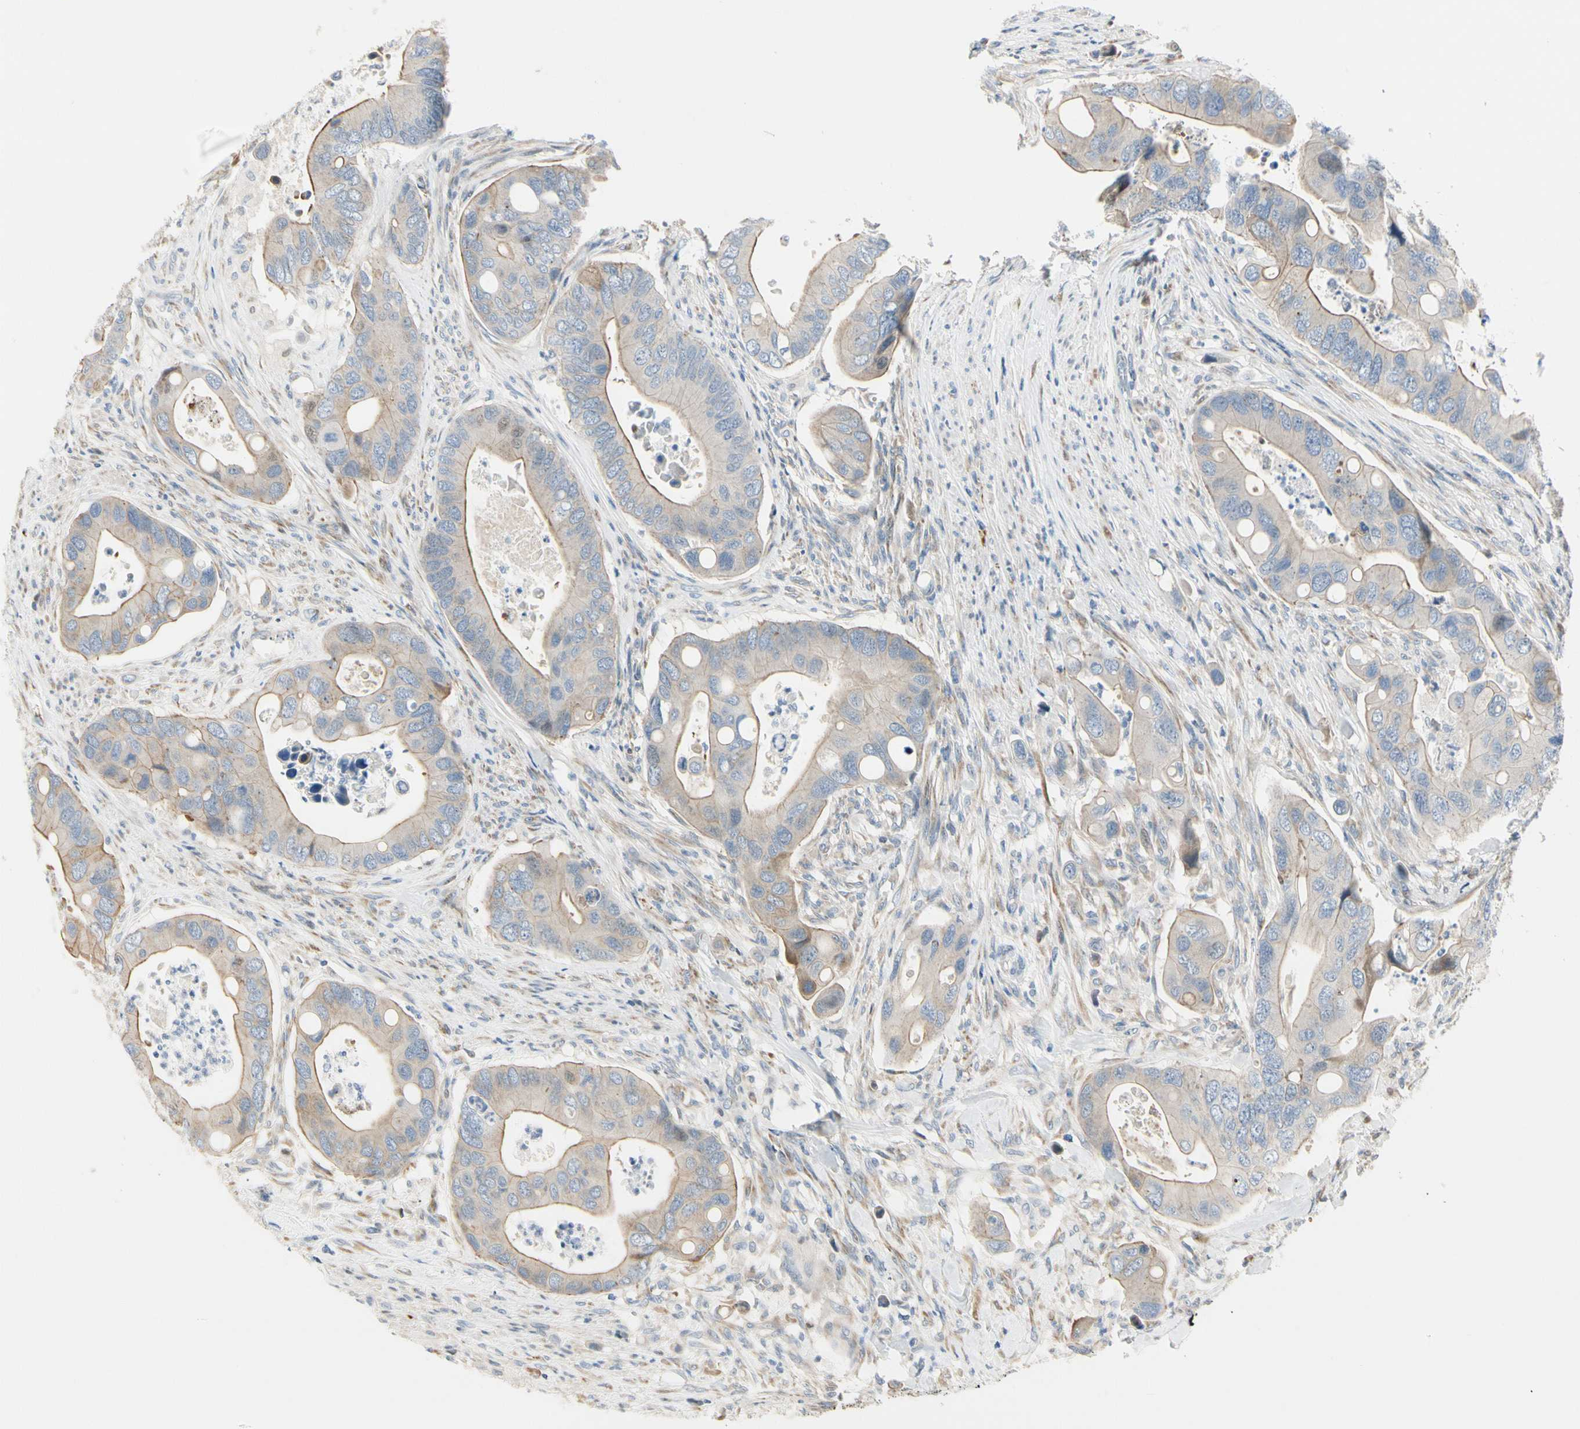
{"staining": {"intensity": "weak", "quantity": "25%-75%", "location": "cytoplasmic/membranous"}, "tissue": "colorectal cancer", "cell_type": "Tumor cells", "image_type": "cancer", "snomed": [{"axis": "morphology", "description": "Adenocarcinoma, NOS"}, {"axis": "topography", "description": "Rectum"}], "caption": "The immunohistochemical stain shows weak cytoplasmic/membranous expression in tumor cells of colorectal cancer (adenocarcinoma) tissue.", "gene": "NPDC1", "patient": {"sex": "female", "age": 57}}